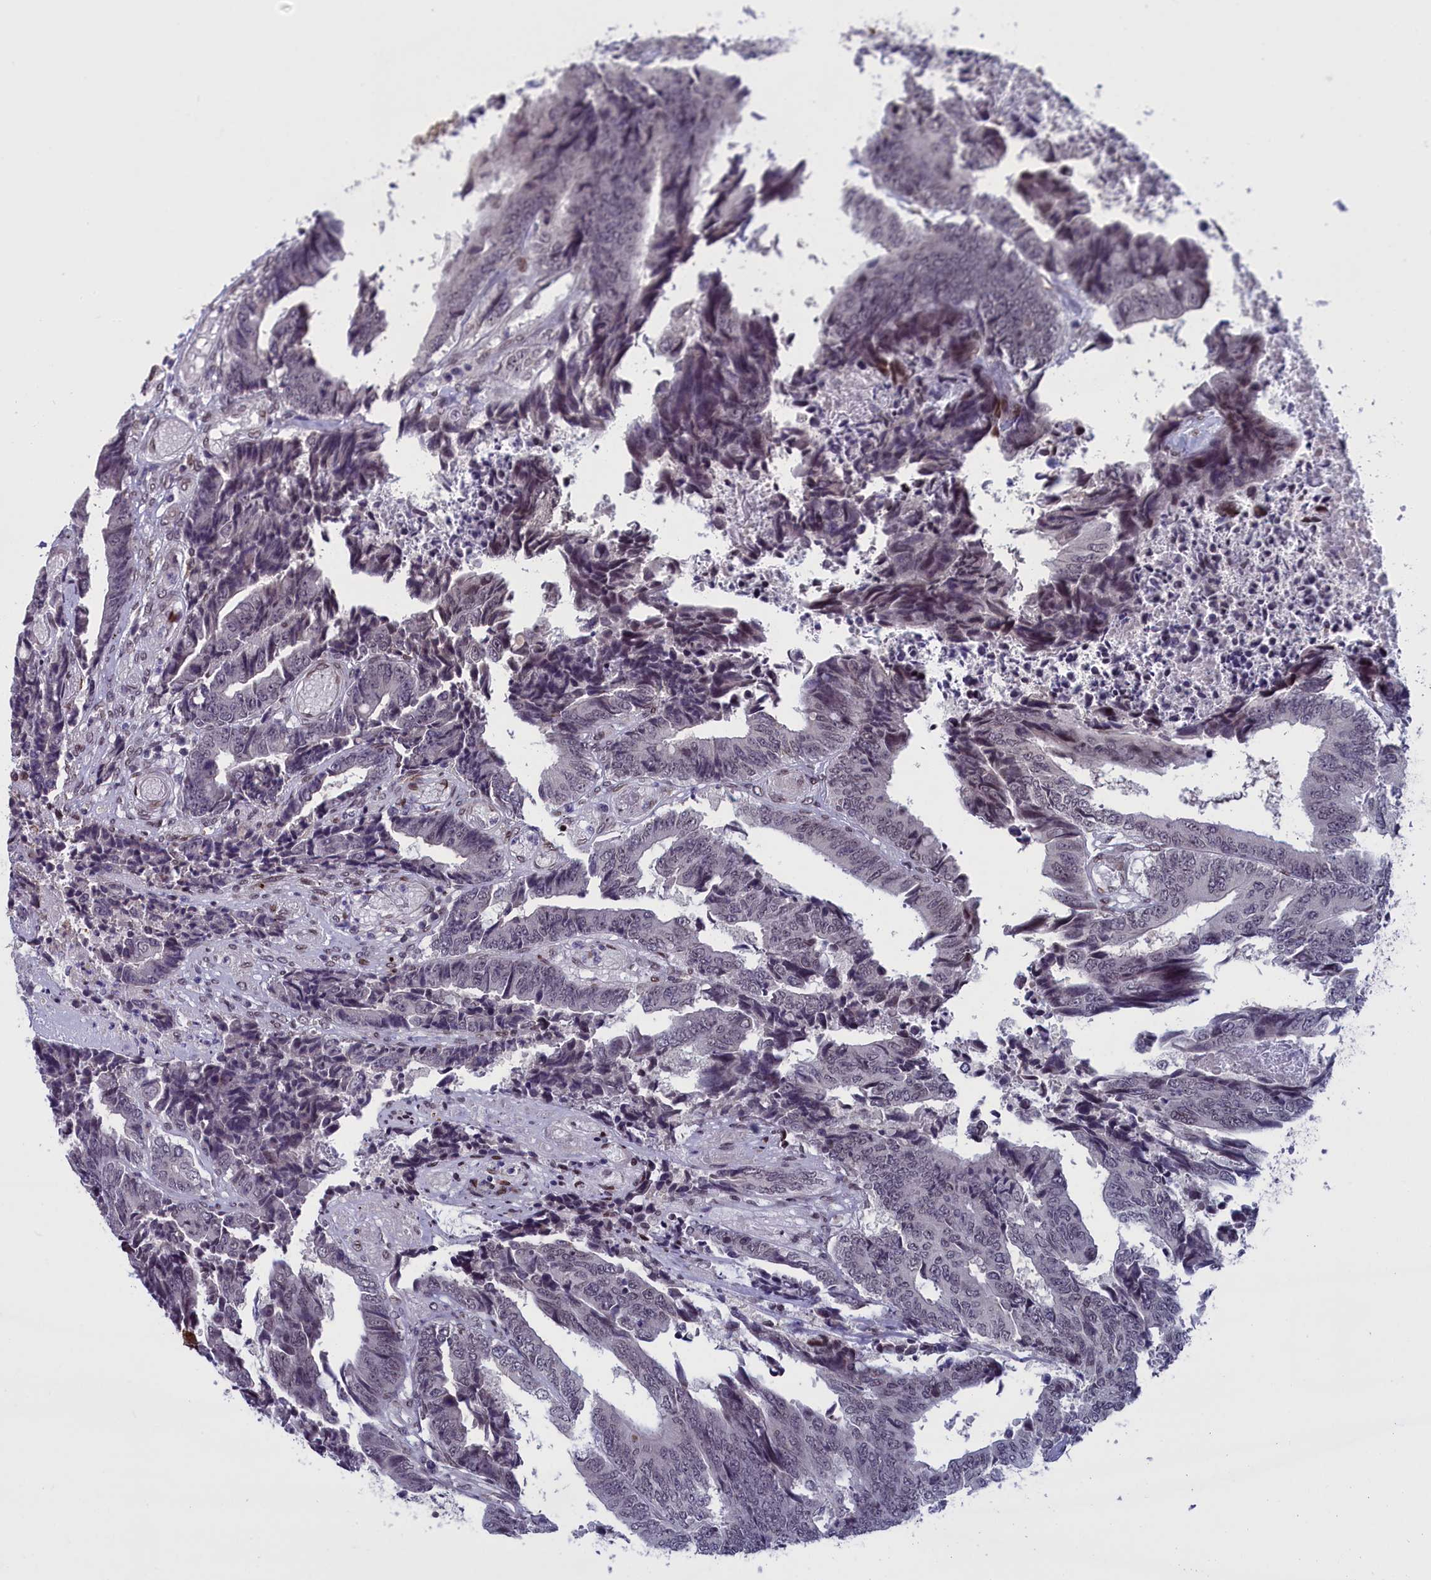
{"staining": {"intensity": "negative", "quantity": "none", "location": "none"}, "tissue": "colorectal cancer", "cell_type": "Tumor cells", "image_type": "cancer", "snomed": [{"axis": "morphology", "description": "Adenocarcinoma, NOS"}, {"axis": "topography", "description": "Rectum"}], "caption": "Human colorectal cancer (adenocarcinoma) stained for a protein using immunohistochemistry displays no positivity in tumor cells.", "gene": "GPSM1", "patient": {"sex": "male", "age": 84}}